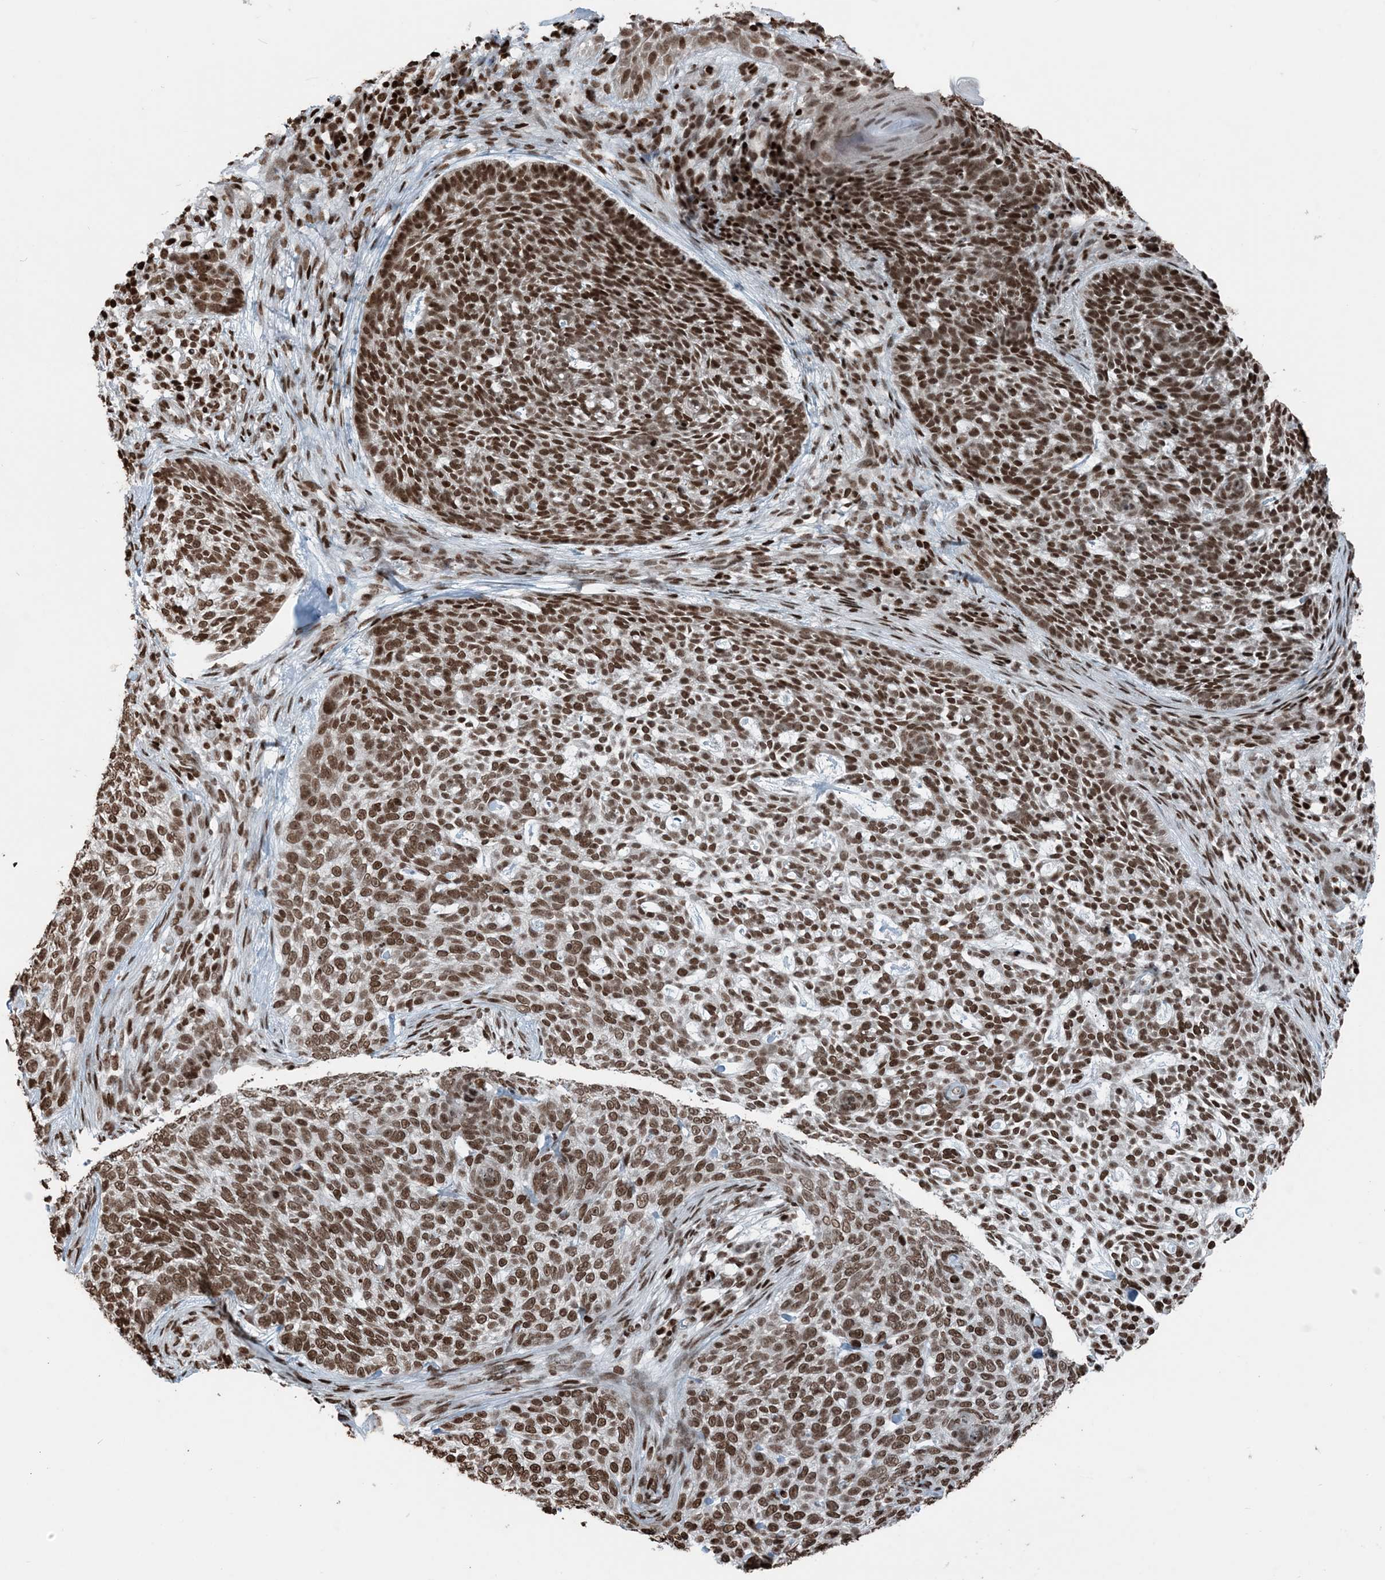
{"staining": {"intensity": "strong", "quantity": ">75%", "location": "nuclear"}, "tissue": "skin cancer", "cell_type": "Tumor cells", "image_type": "cancer", "snomed": [{"axis": "morphology", "description": "Basal cell carcinoma"}, {"axis": "topography", "description": "Skin"}], "caption": "Strong nuclear expression for a protein is appreciated in about >75% of tumor cells of skin cancer using immunohistochemistry (IHC).", "gene": "H3-3B", "patient": {"sex": "female", "age": 64}}